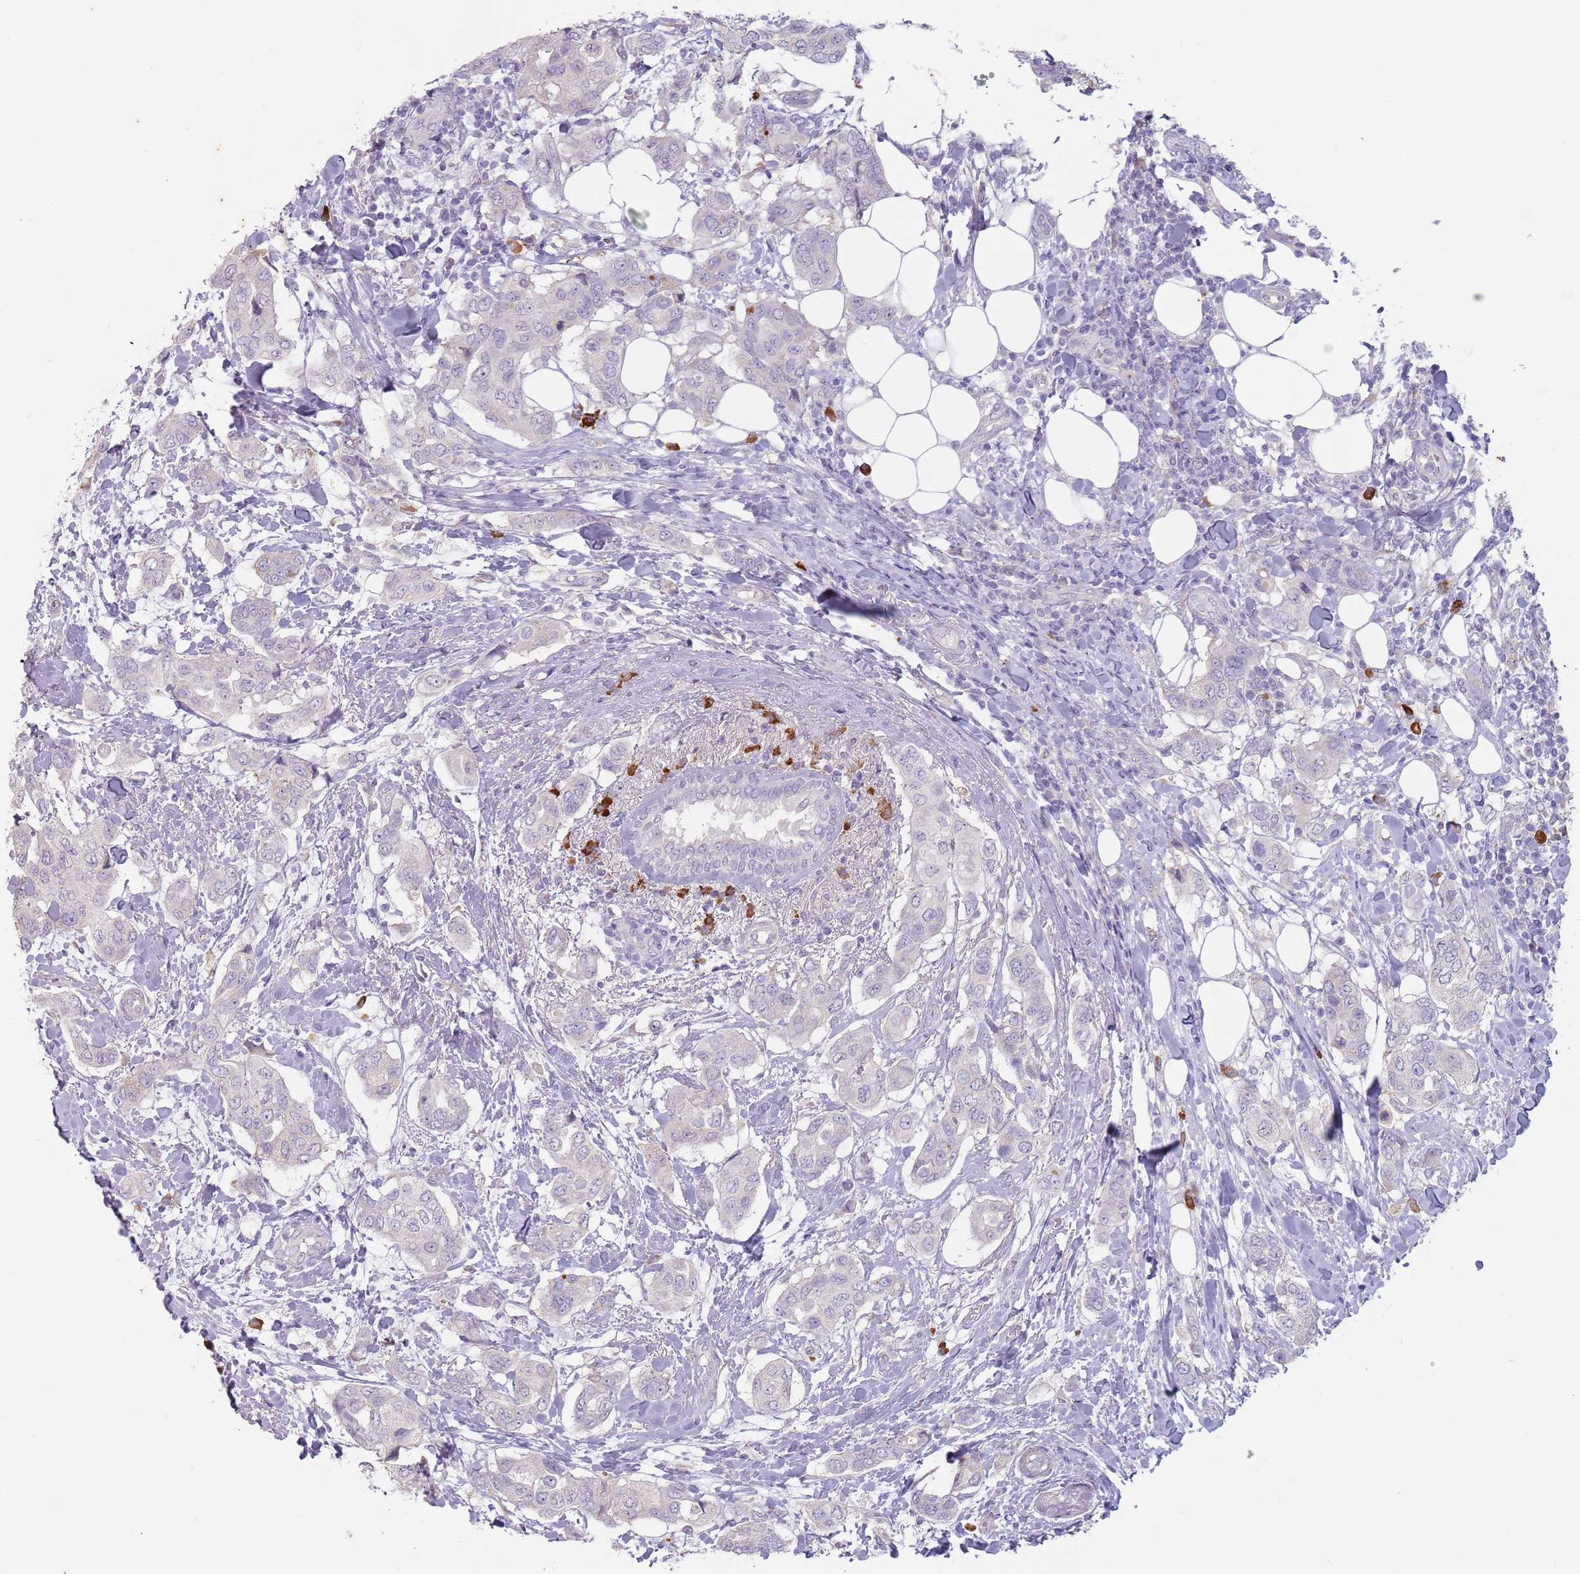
{"staining": {"intensity": "negative", "quantity": "none", "location": "none"}, "tissue": "breast cancer", "cell_type": "Tumor cells", "image_type": "cancer", "snomed": [{"axis": "morphology", "description": "Lobular carcinoma"}, {"axis": "topography", "description": "Breast"}], "caption": "Micrograph shows no protein staining in tumor cells of lobular carcinoma (breast) tissue.", "gene": "DXO", "patient": {"sex": "female", "age": 51}}